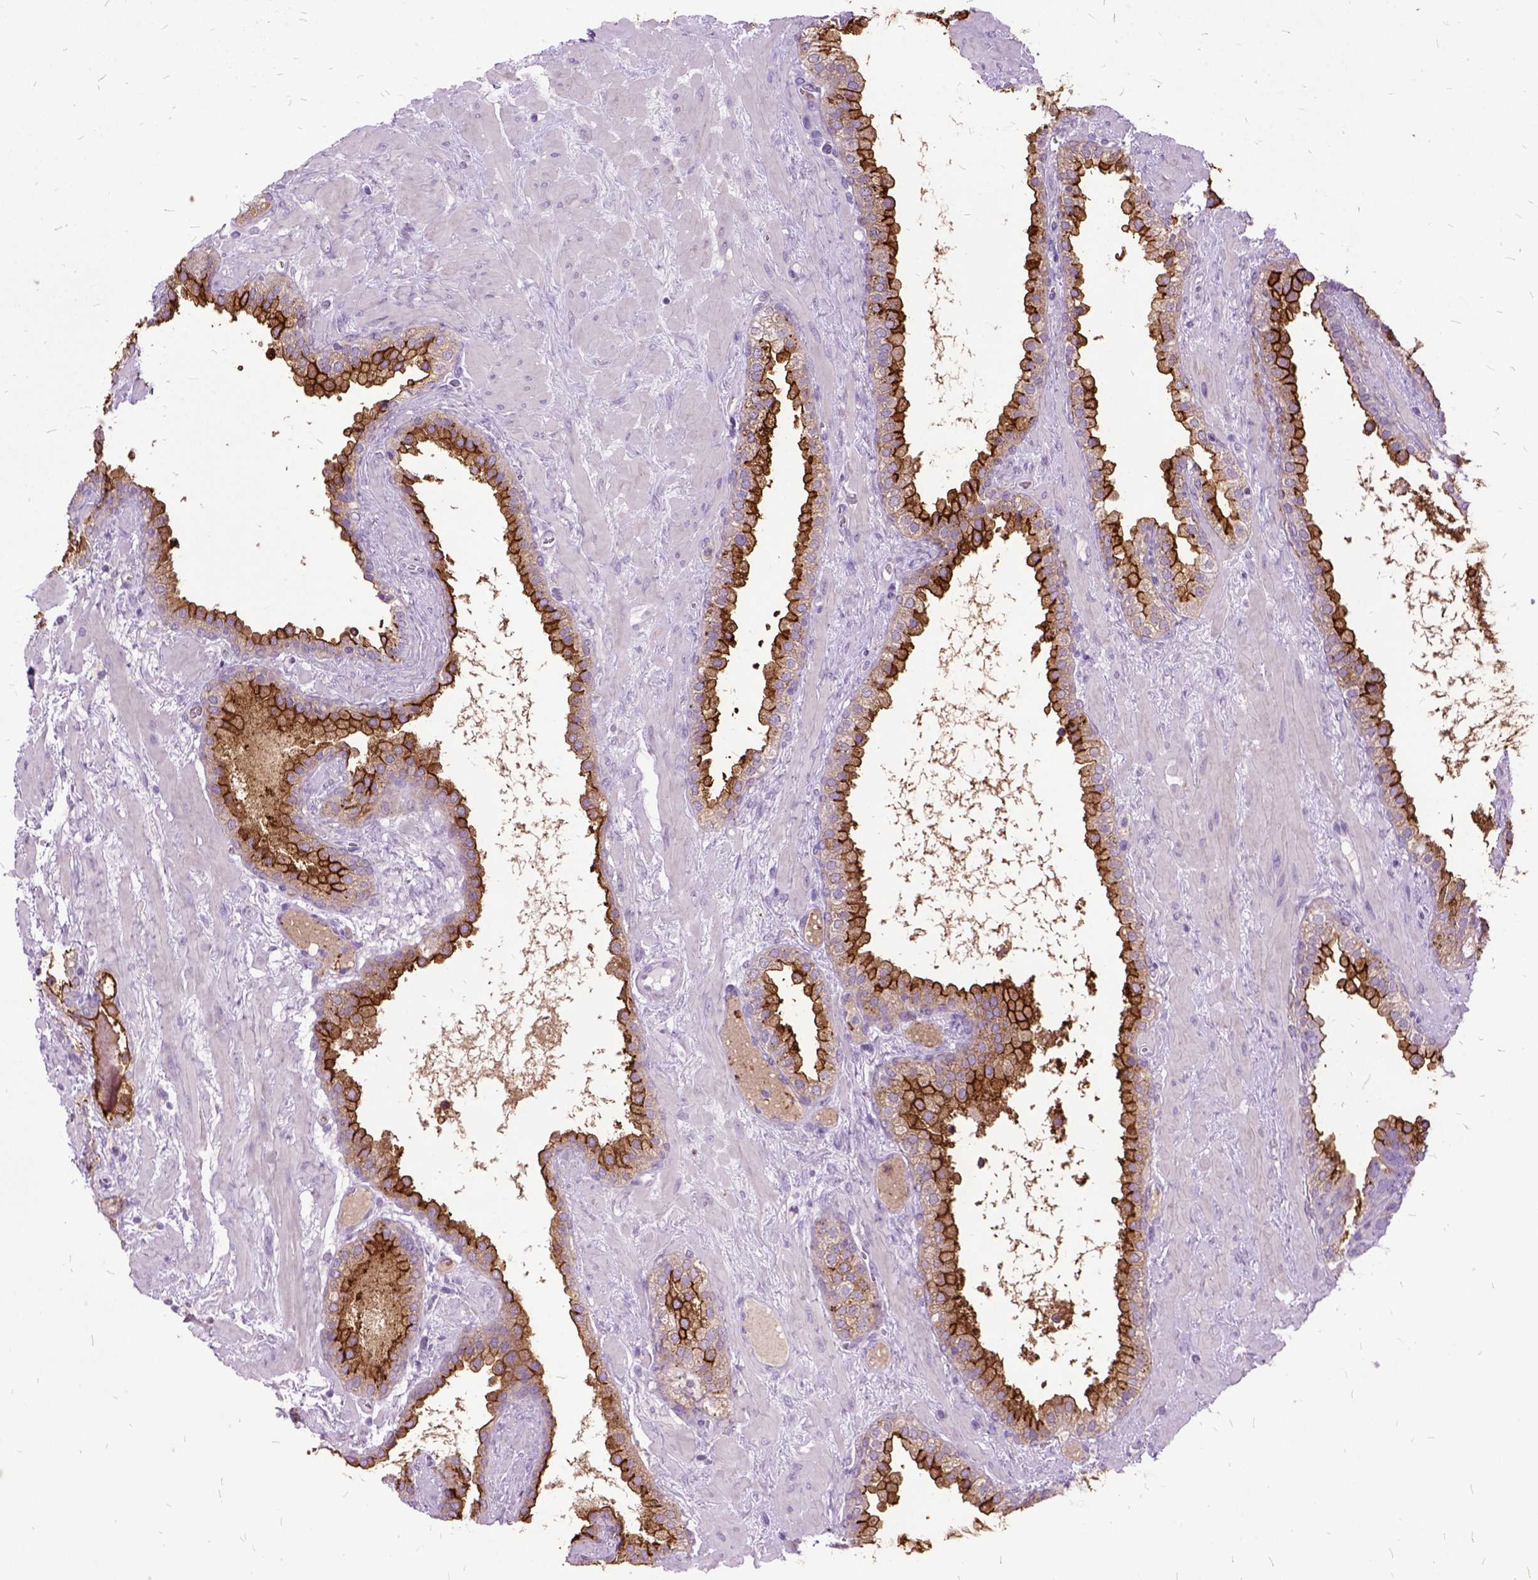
{"staining": {"intensity": "strong", "quantity": "25%-75%", "location": "cytoplasmic/membranous"}, "tissue": "prostate cancer", "cell_type": "Tumor cells", "image_type": "cancer", "snomed": [{"axis": "morphology", "description": "Adenocarcinoma, Low grade"}, {"axis": "topography", "description": "Prostate"}], "caption": "Tumor cells exhibit strong cytoplasmic/membranous expression in about 25%-75% of cells in prostate low-grade adenocarcinoma. (brown staining indicates protein expression, while blue staining denotes nuclei).", "gene": "MME", "patient": {"sex": "male", "age": 62}}